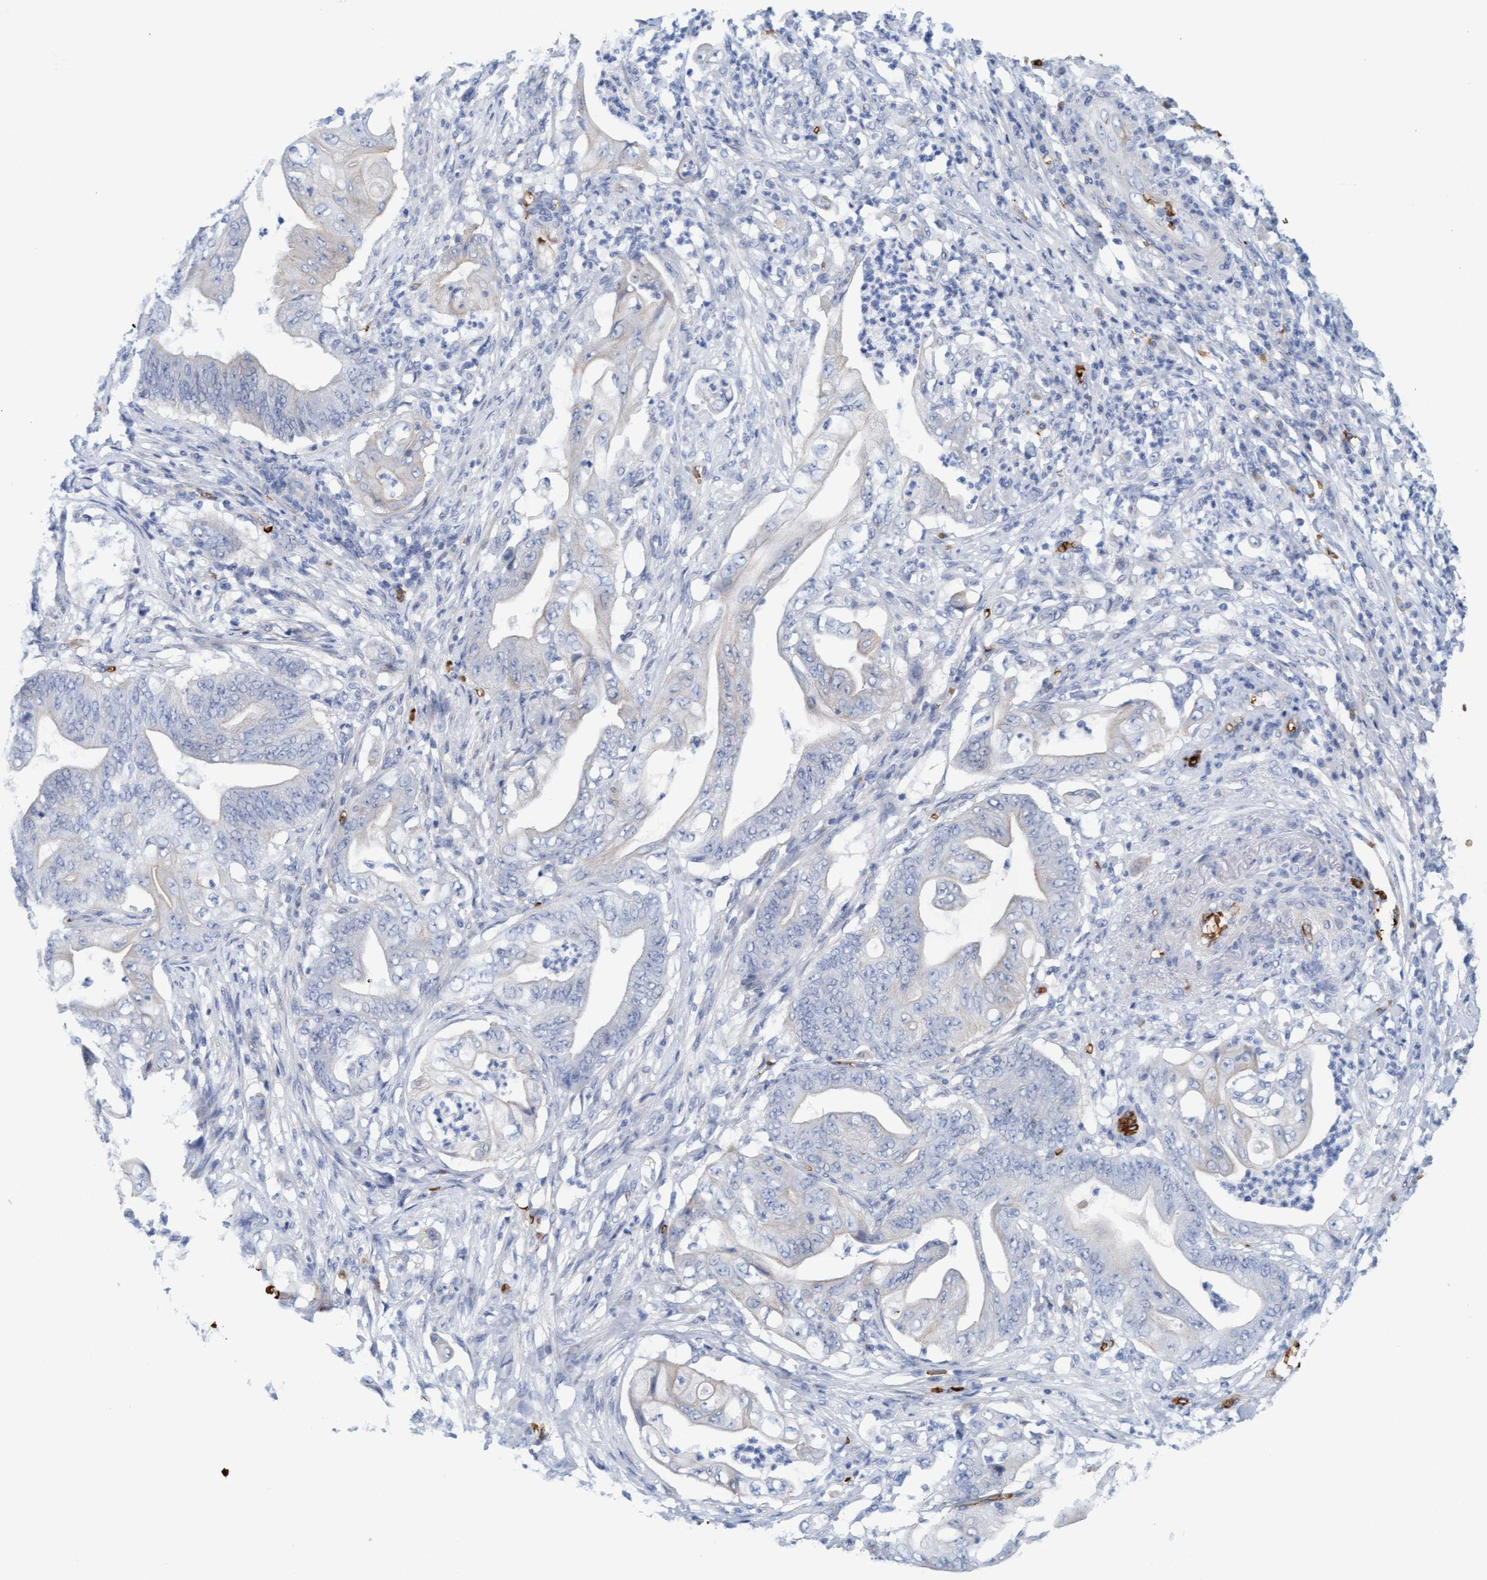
{"staining": {"intensity": "negative", "quantity": "none", "location": "none"}, "tissue": "stomach cancer", "cell_type": "Tumor cells", "image_type": "cancer", "snomed": [{"axis": "morphology", "description": "Adenocarcinoma, NOS"}, {"axis": "topography", "description": "Stomach"}], "caption": "The micrograph demonstrates no staining of tumor cells in stomach adenocarcinoma.", "gene": "P2RX5", "patient": {"sex": "female", "age": 73}}